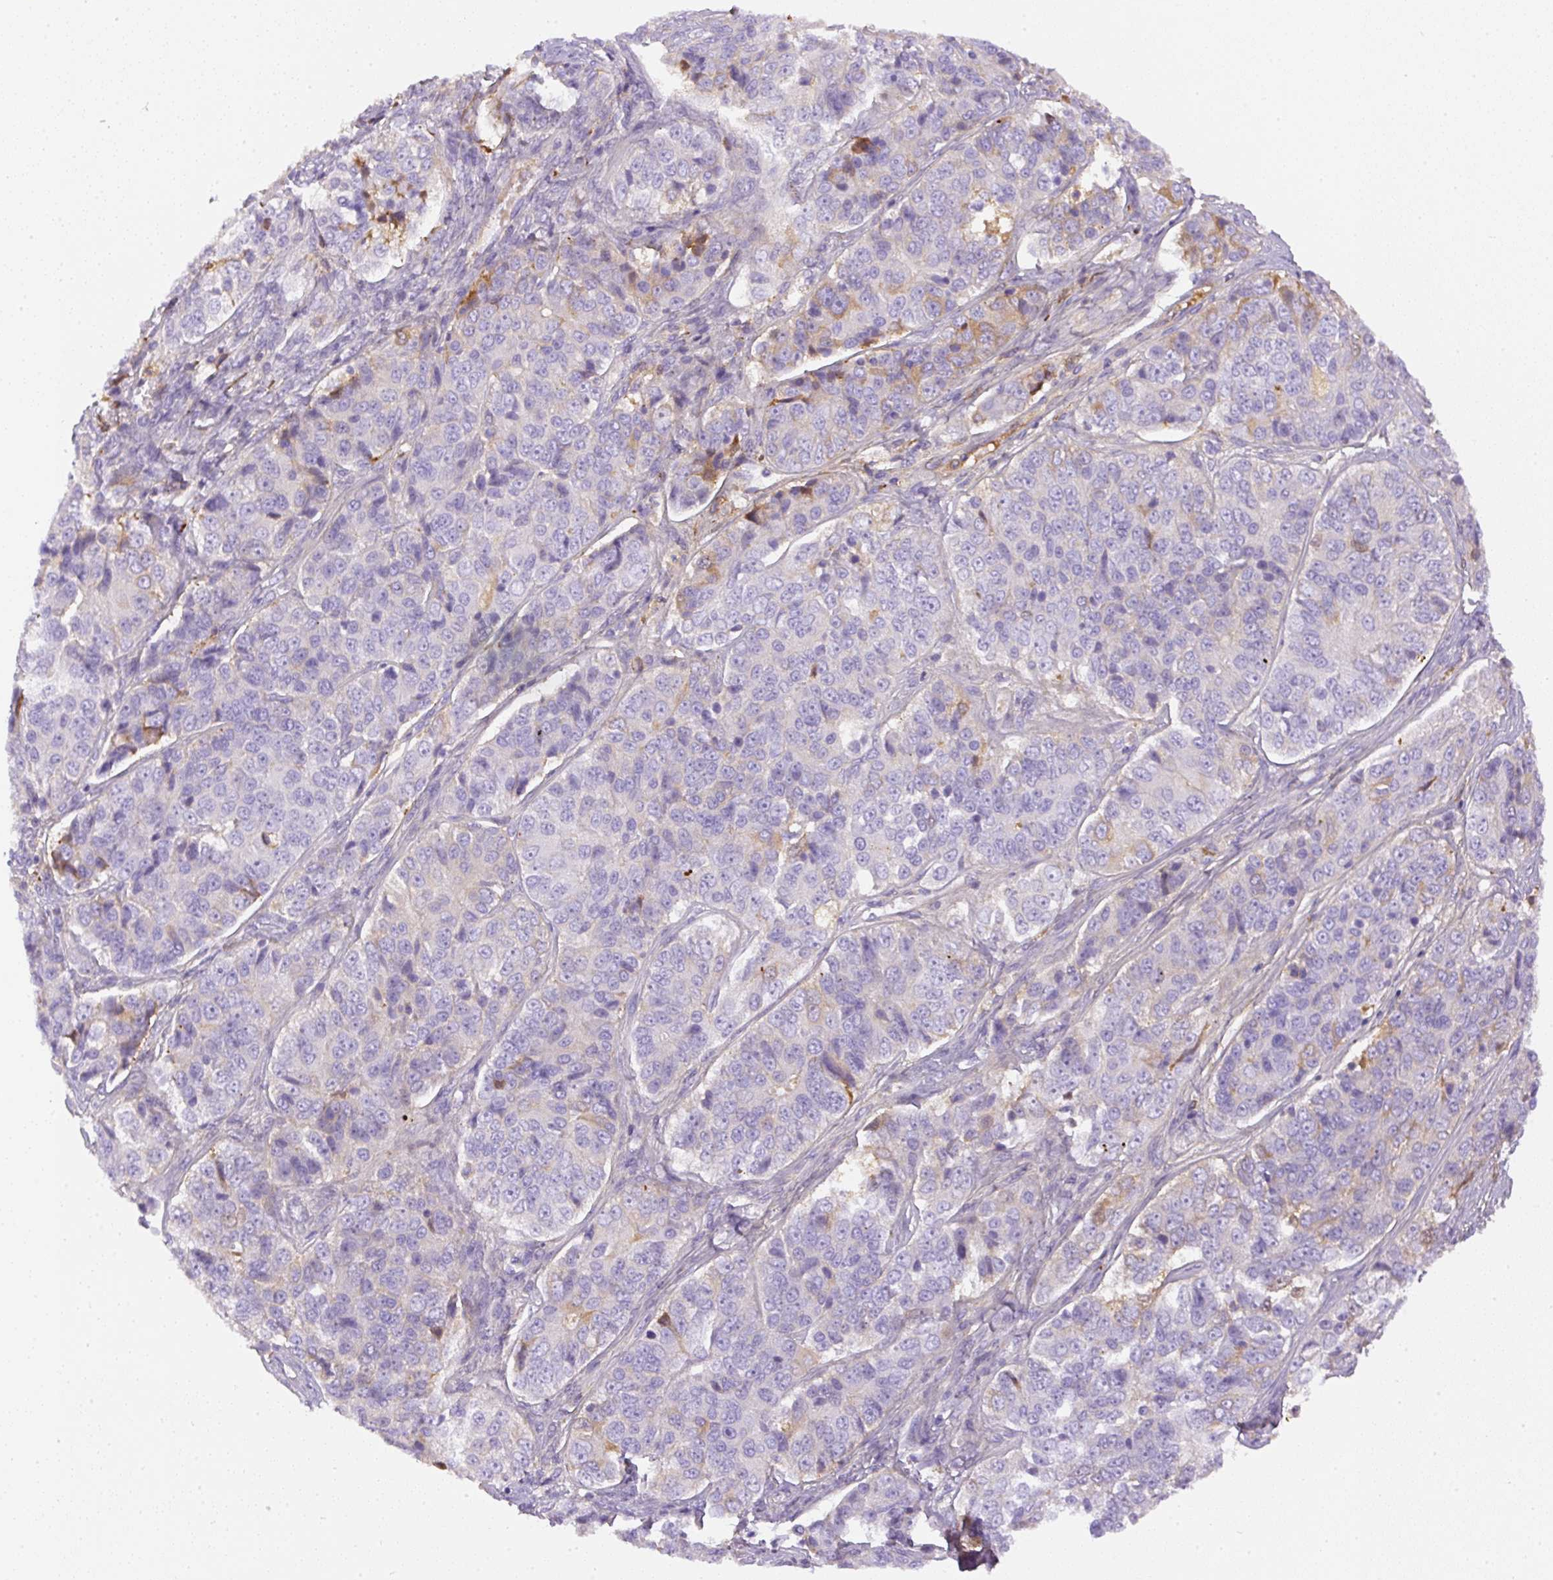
{"staining": {"intensity": "moderate", "quantity": "<25%", "location": "cytoplasmic/membranous"}, "tissue": "ovarian cancer", "cell_type": "Tumor cells", "image_type": "cancer", "snomed": [{"axis": "morphology", "description": "Carcinoma, endometroid"}, {"axis": "topography", "description": "Ovary"}], "caption": "Protein expression analysis of human ovarian cancer reveals moderate cytoplasmic/membranous staining in about <25% of tumor cells. The staining was performed using DAB to visualize the protein expression in brown, while the nuclei were stained in blue with hematoxylin (Magnification: 20x).", "gene": "APCS", "patient": {"sex": "female", "age": 51}}